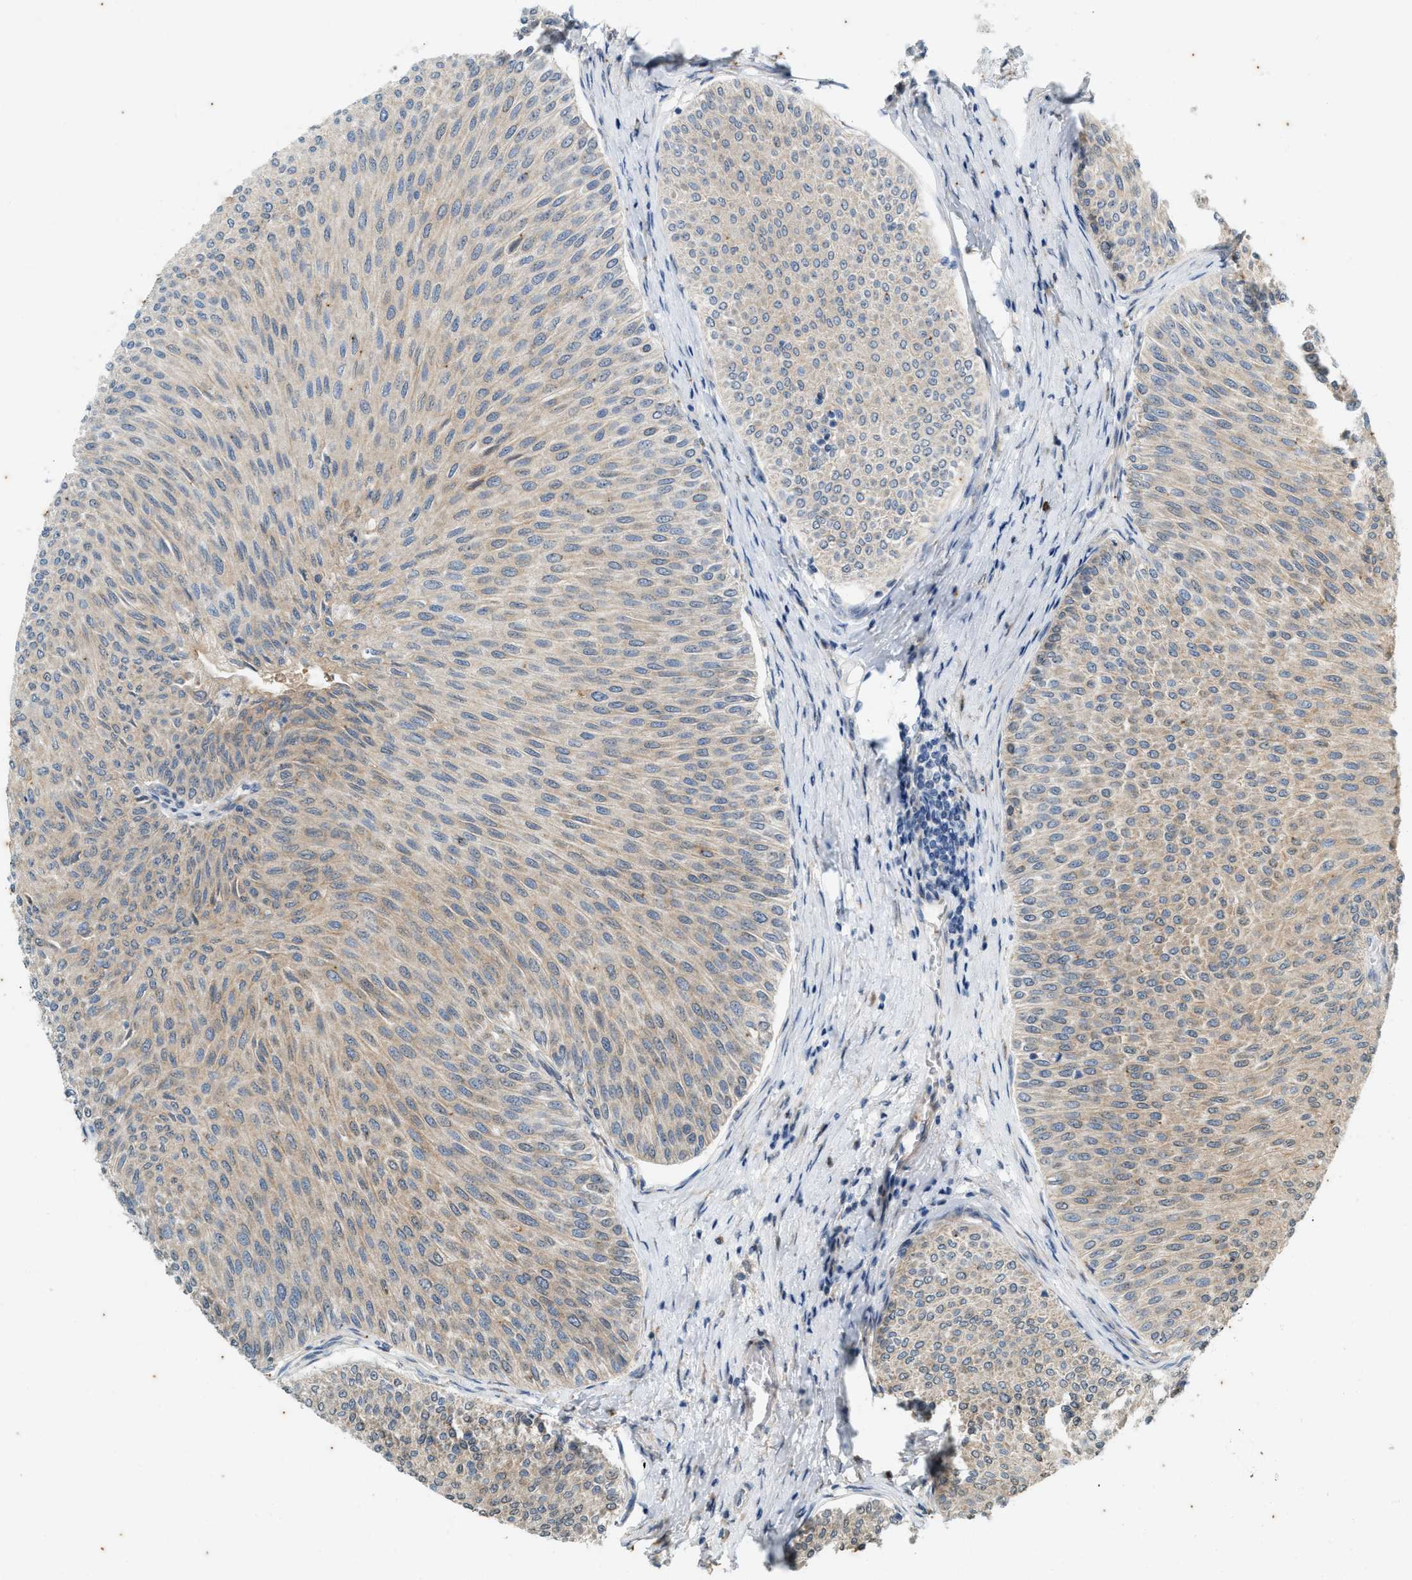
{"staining": {"intensity": "weak", "quantity": ">75%", "location": "cytoplasmic/membranous"}, "tissue": "urothelial cancer", "cell_type": "Tumor cells", "image_type": "cancer", "snomed": [{"axis": "morphology", "description": "Urothelial carcinoma, Low grade"}, {"axis": "topography", "description": "Urinary bladder"}], "caption": "Urothelial cancer stained with a protein marker reveals weak staining in tumor cells.", "gene": "CHPF2", "patient": {"sex": "male", "age": 78}}